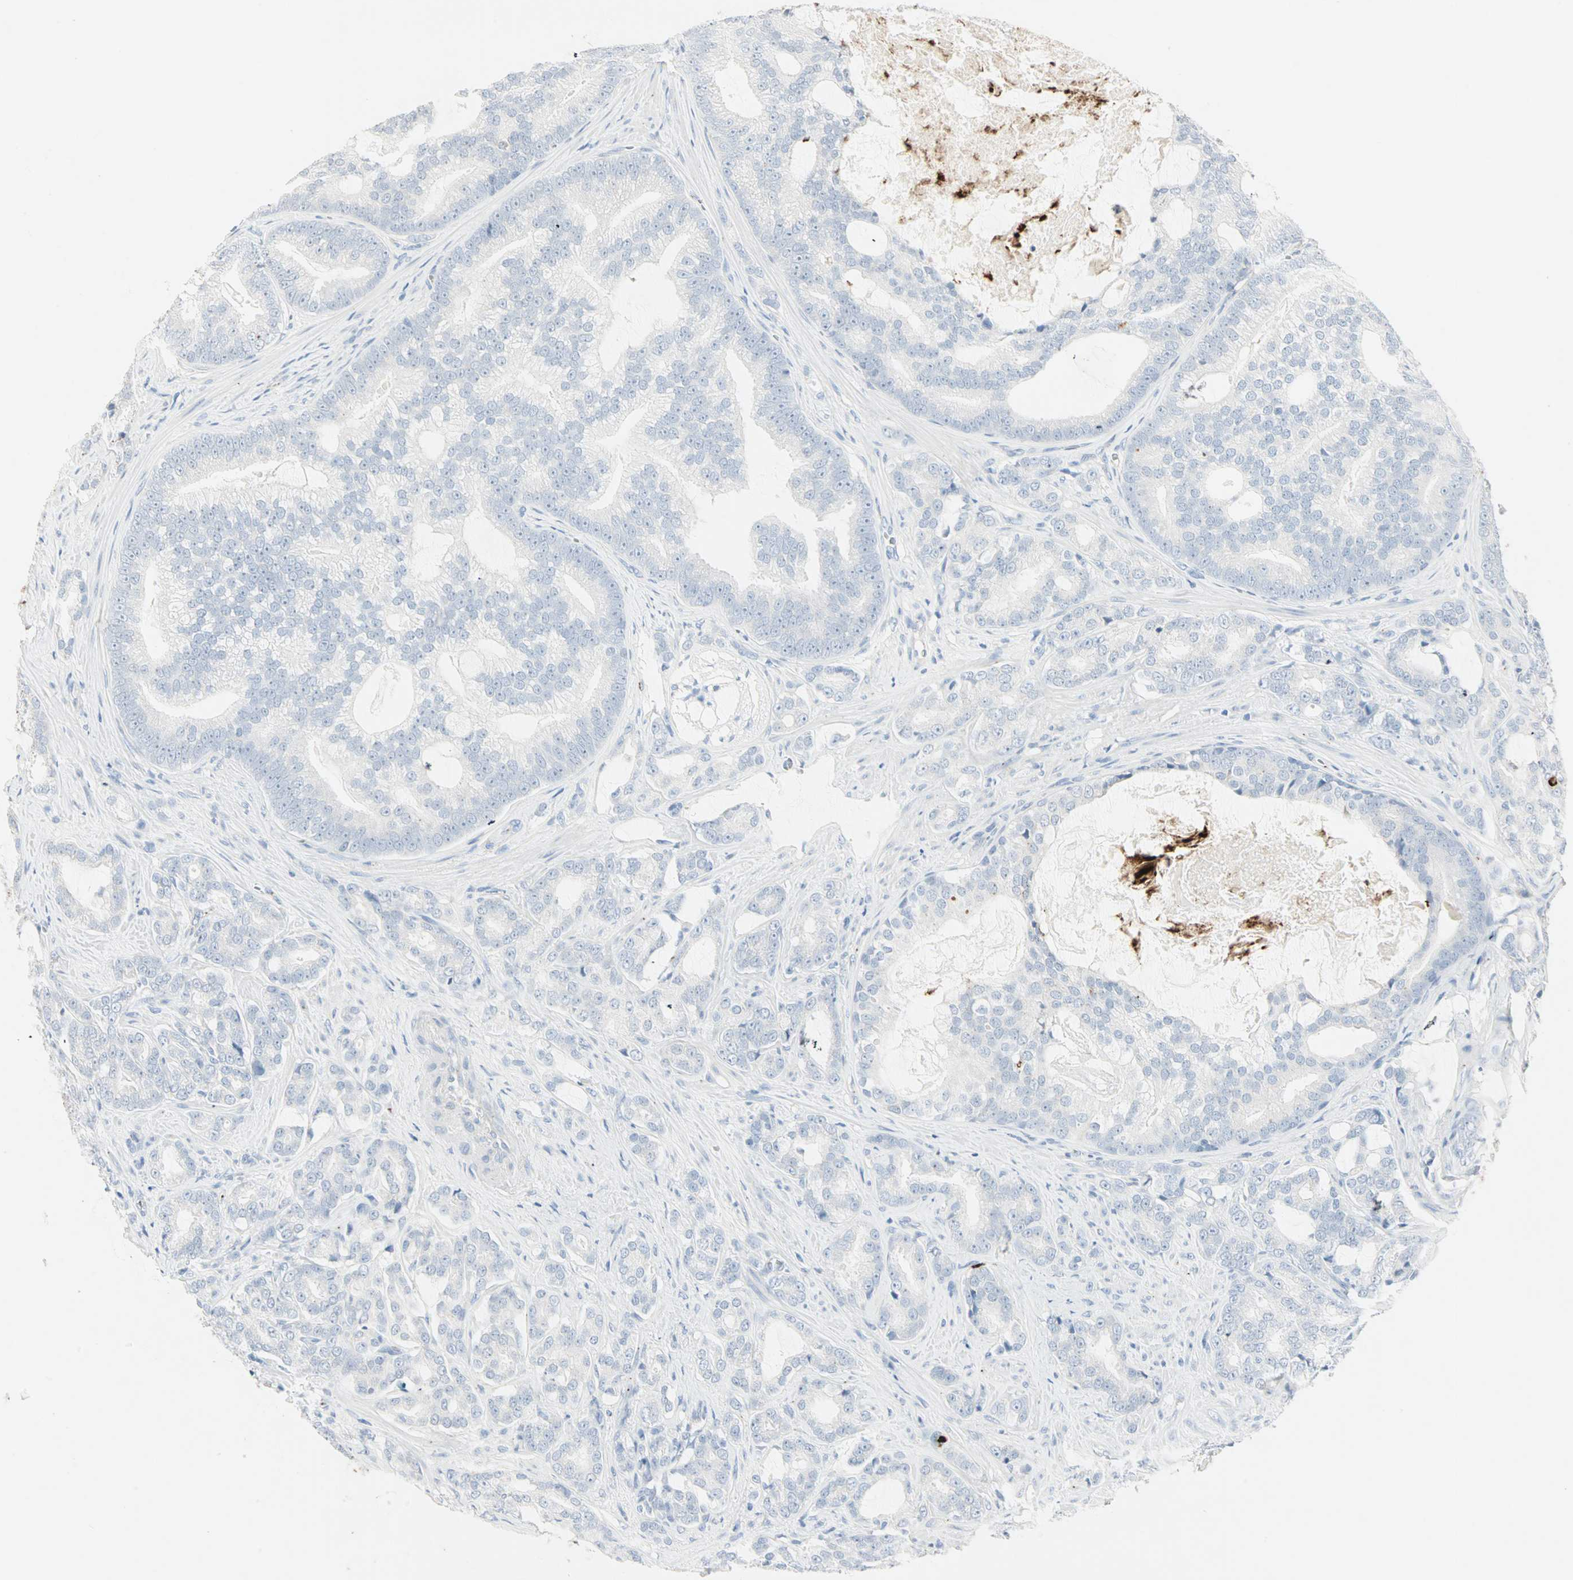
{"staining": {"intensity": "negative", "quantity": "none", "location": "none"}, "tissue": "prostate cancer", "cell_type": "Tumor cells", "image_type": "cancer", "snomed": [{"axis": "morphology", "description": "Adenocarcinoma, Low grade"}, {"axis": "topography", "description": "Prostate"}], "caption": "Tumor cells are negative for brown protein staining in adenocarcinoma (low-grade) (prostate).", "gene": "CEACAM6", "patient": {"sex": "male", "age": 58}}